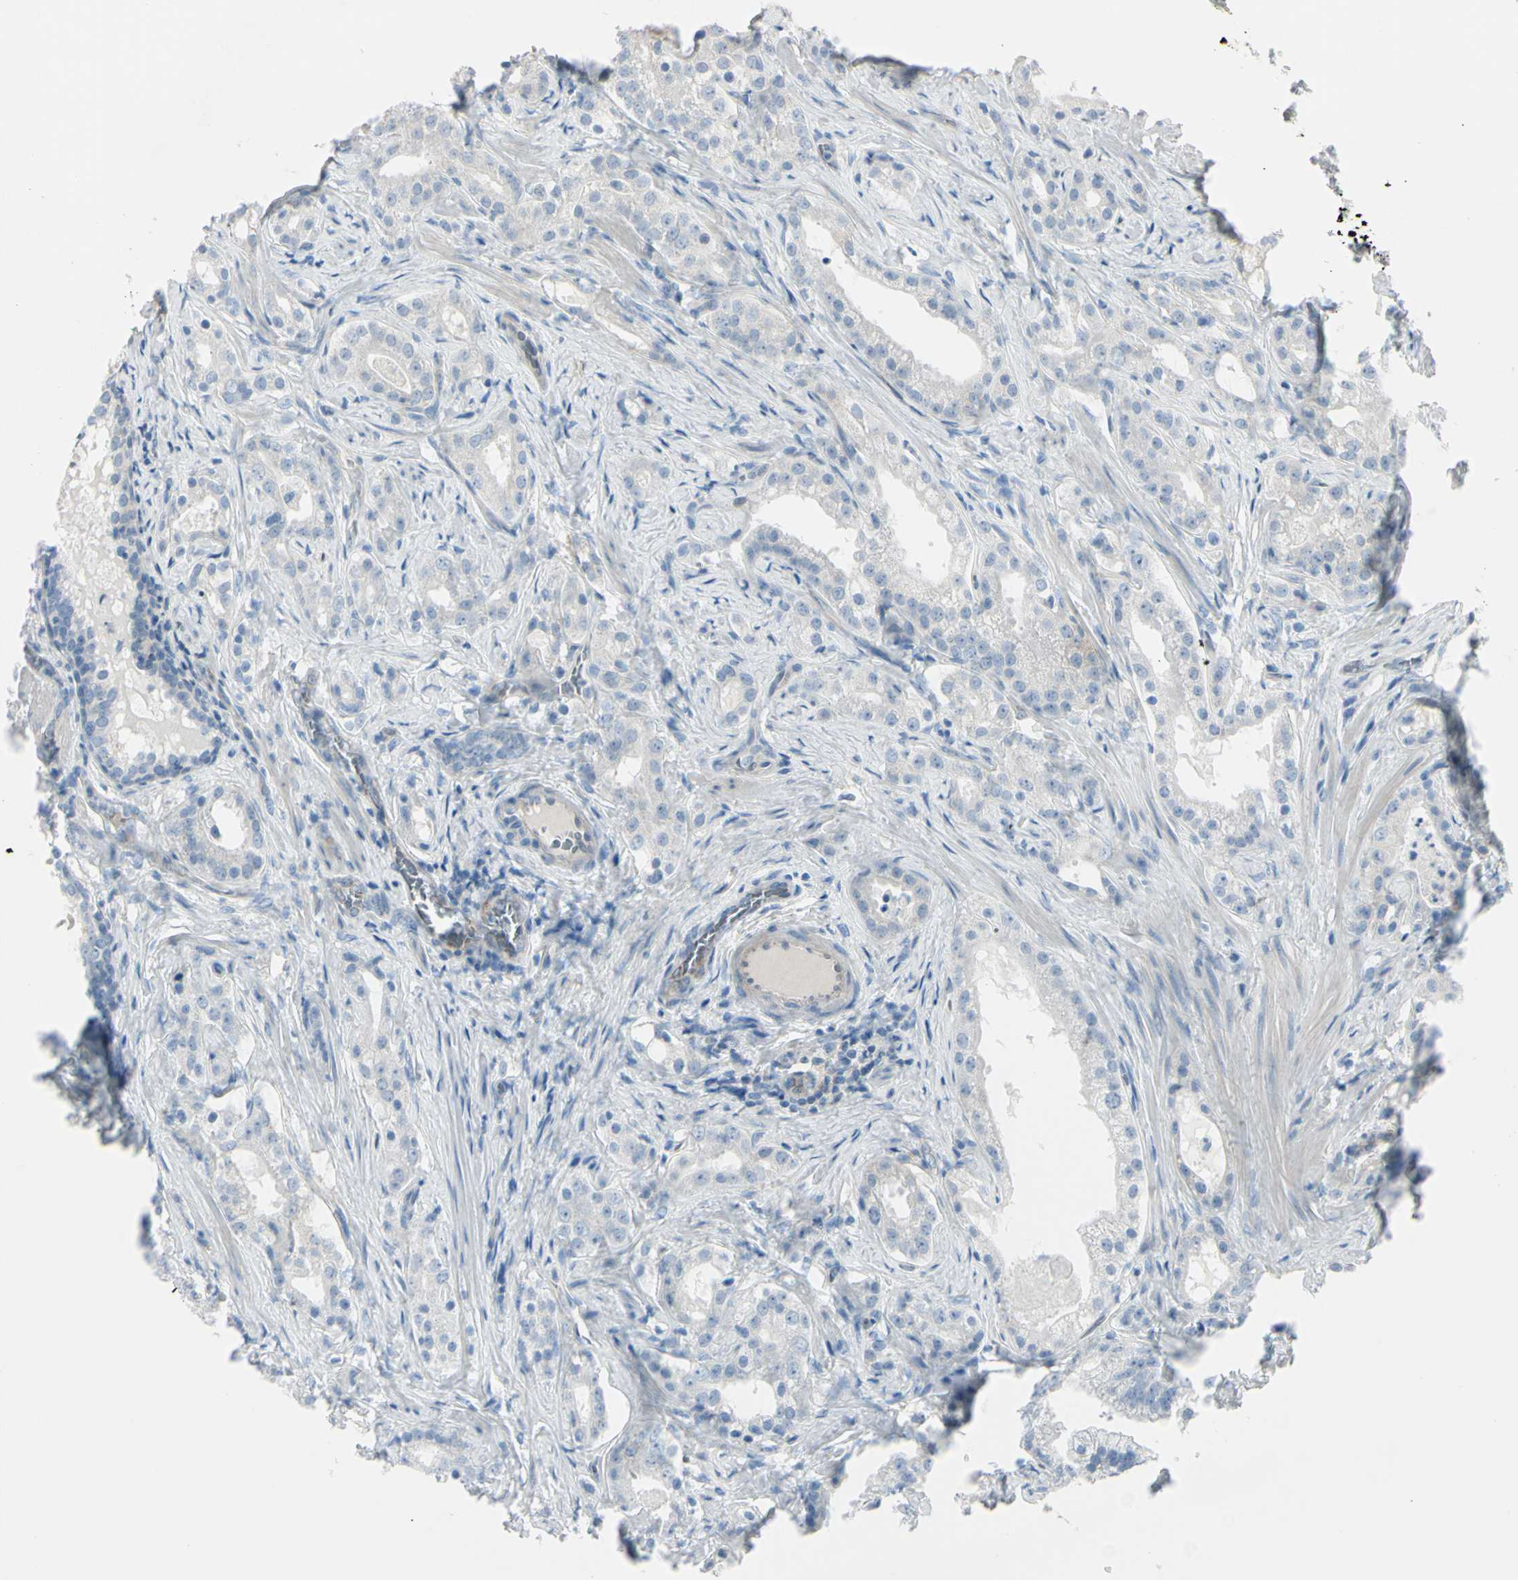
{"staining": {"intensity": "negative", "quantity": "none", "location": "none"}, "tissue": "prostate cancer", "cell_type": "Tumor cells", "image_type": "cancer", "snomed": [{"axis": "morphology", "description": "Adenocarcinoma, Low grade"}, {"axis": "topography", "description": "Prostate"}], "caption": "The micrograph reveals no significant expression in tumor cells of prostate low-grade adenocarcinoma.", "gene": "ASB9", "patient": {"sex": "male", "age": 59}}